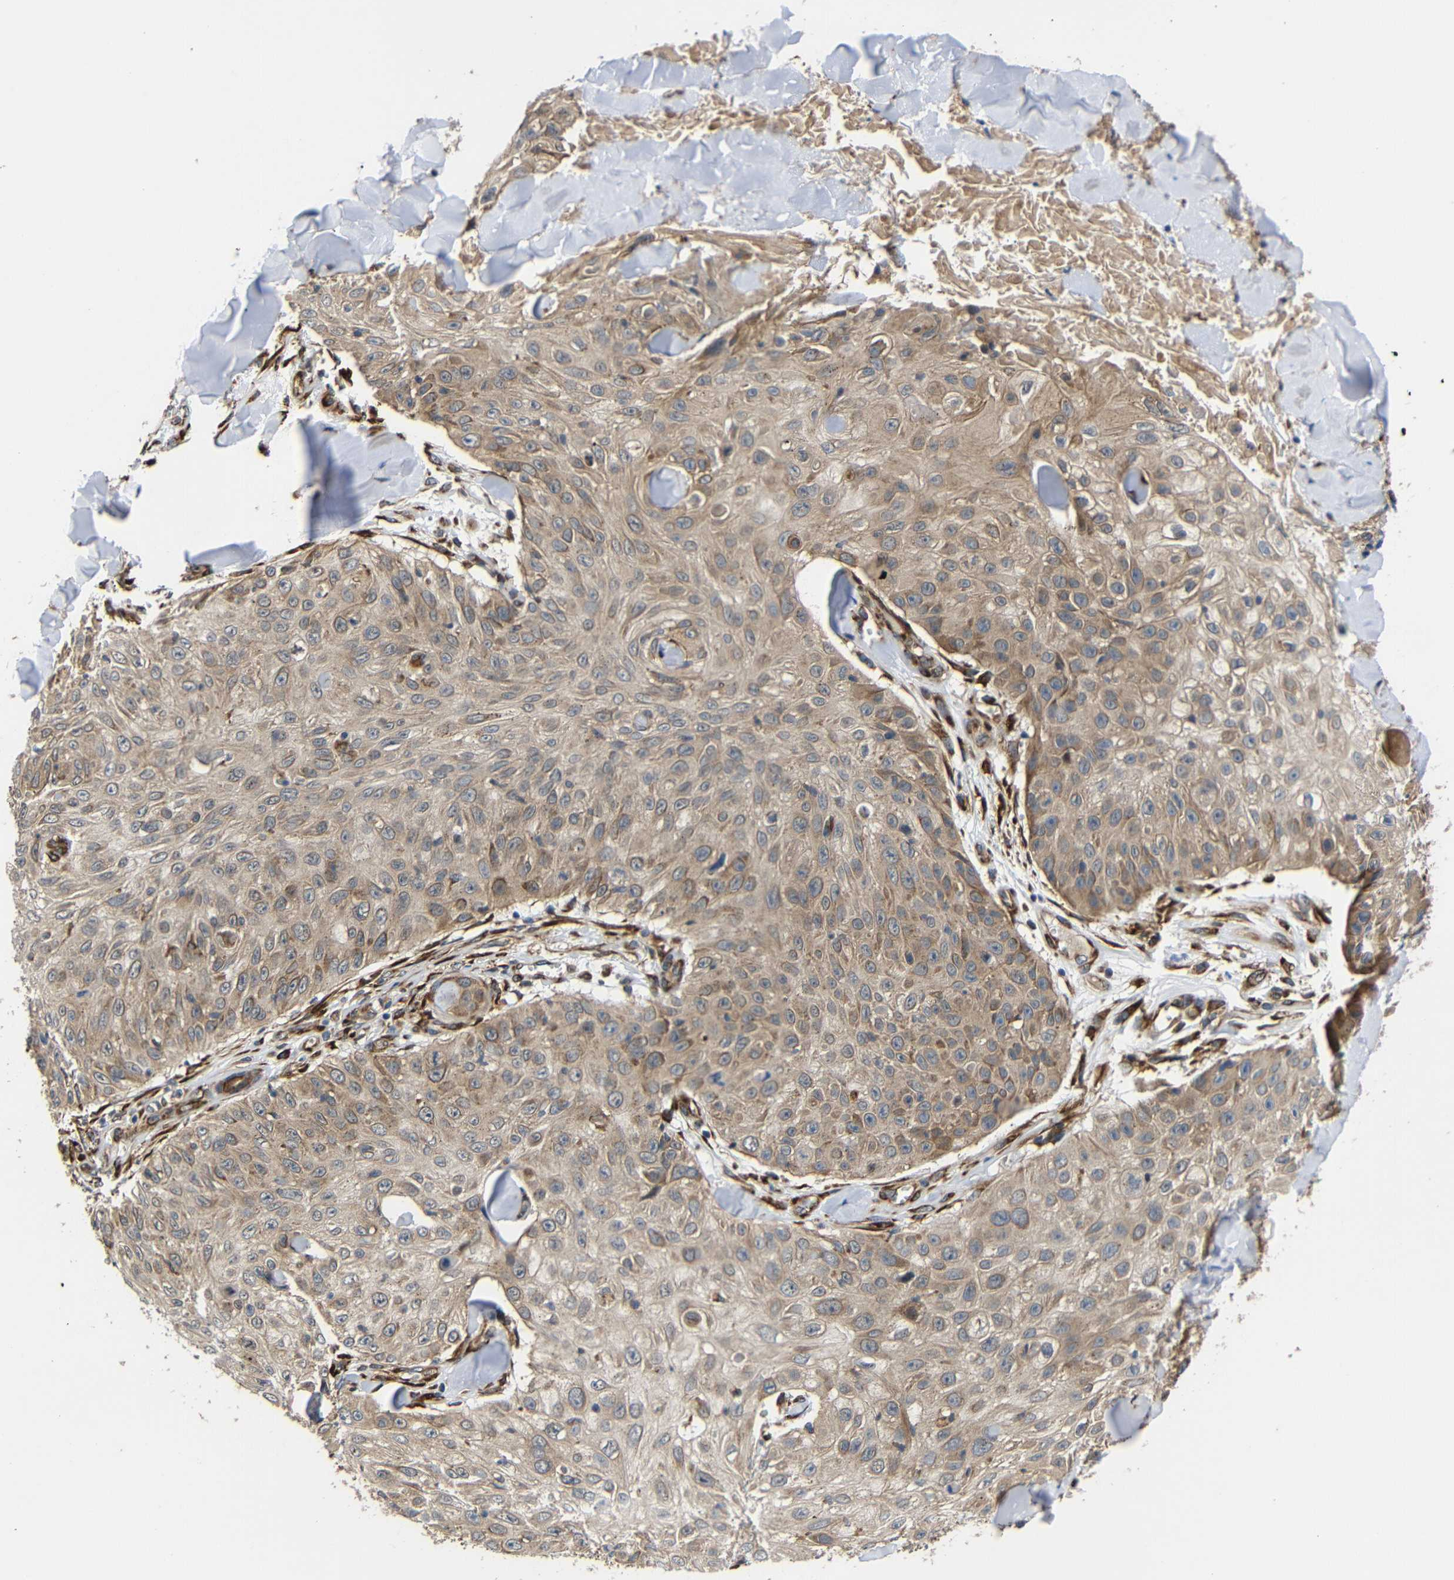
{"staining": {"intensity": "moderate", "quantity": ">75%", "location": "cytoplasmic/membranous"}, "tissue": "skin cancer", "cell_type": "Tumor cells", "image_type": "cancer", "snomed": [{"axis": "morphology", "description": "Squamous cell carcinoma, NOS"}, {"axis": "topography", "description": "Skin"}], "caption": "Skin cancer (squamous cell carcinoma) stained with DAB immunohistochemistry (IHC) exhibits medium levels of moderate cytoplasmic/membranous staining in approximately >75% of tumor cells. The staining is performed using DAB brown chromogen to label protein expression. The nuclei are counter-stained blue using hematoxylin.", "gene": "KANK4", "patient": {"sex": "male", "age": 86}}